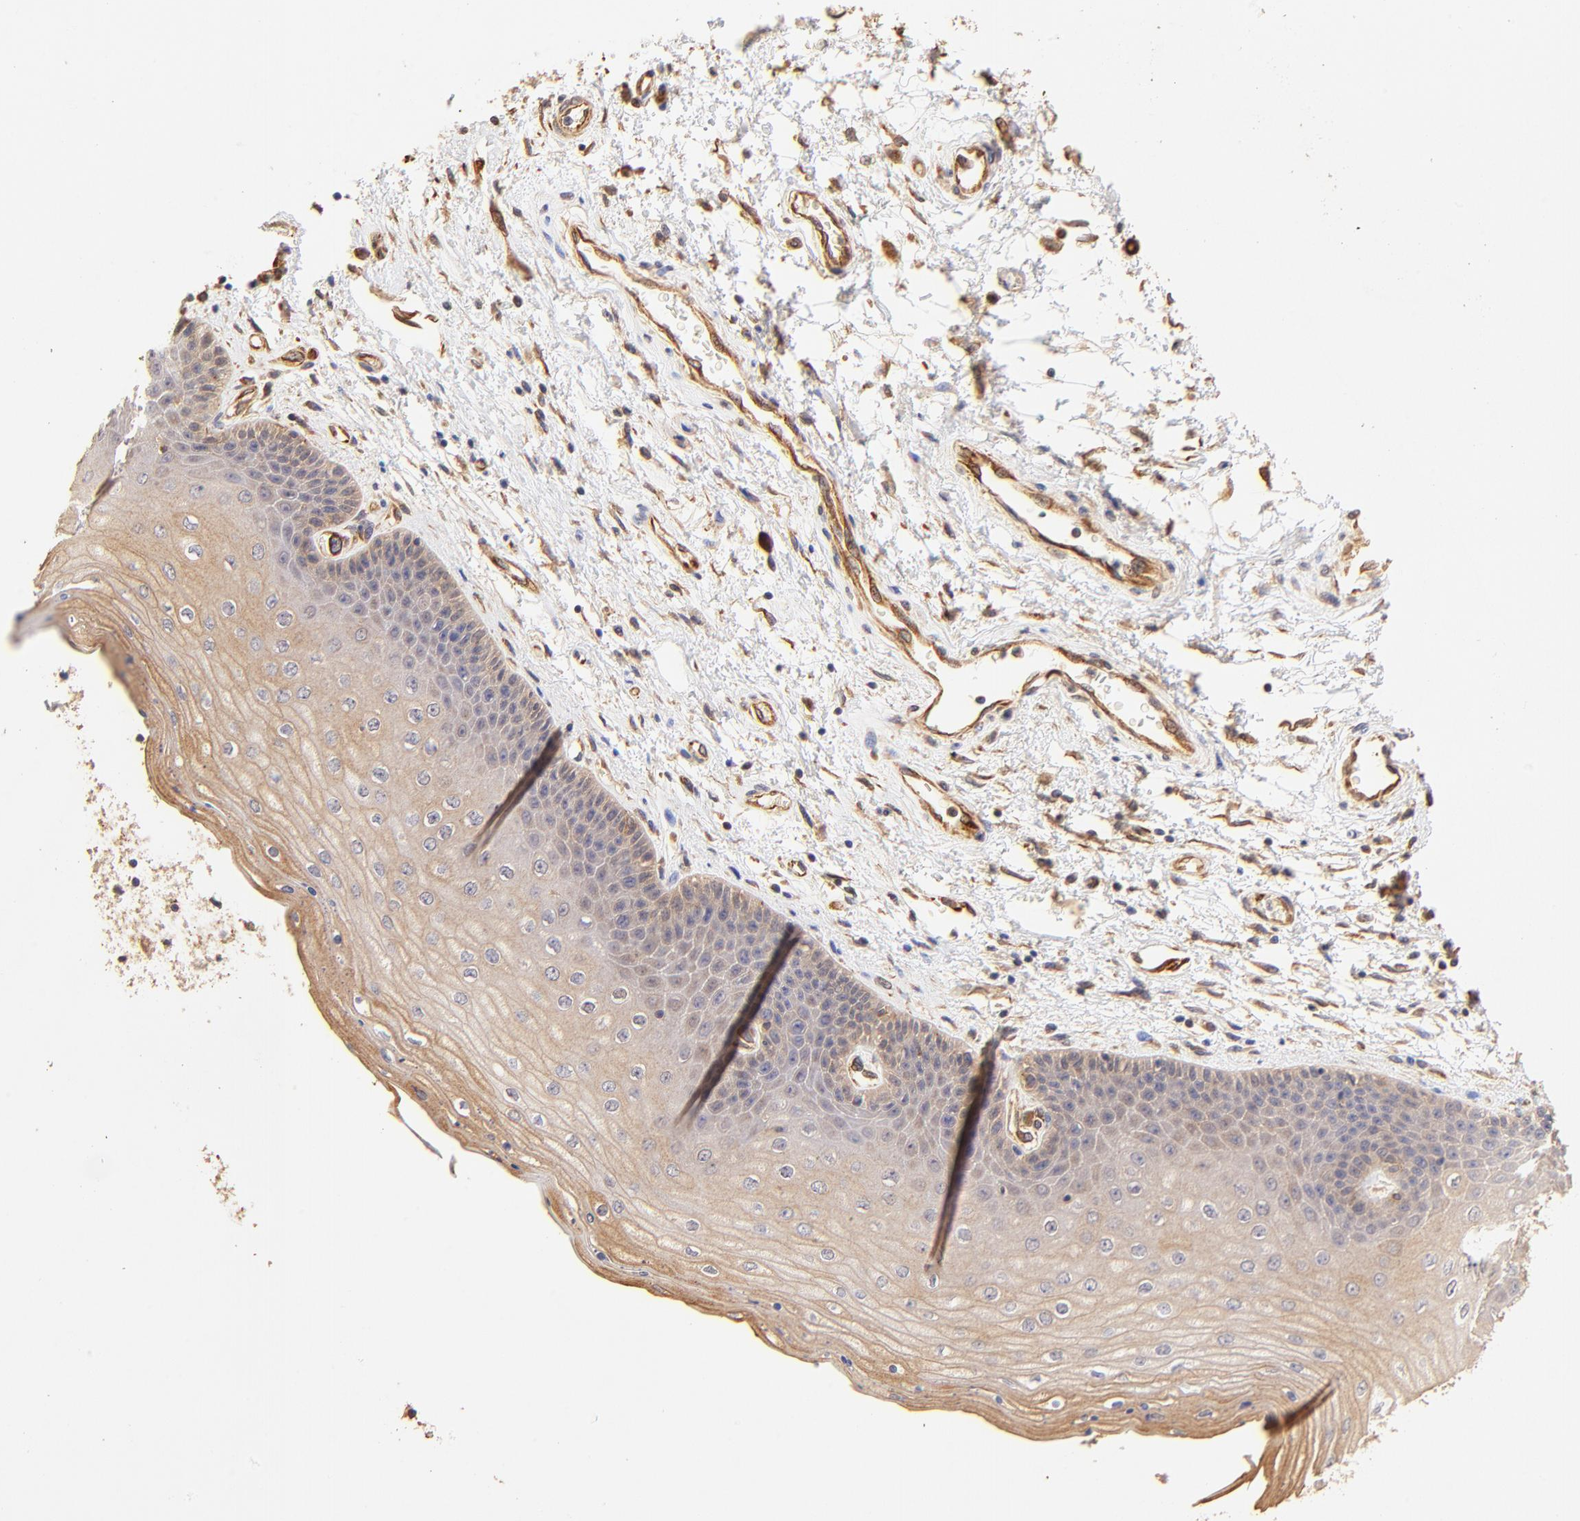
{"staining": {"intensity": "weak", "quantity": ">75%", "location": "cytoplasmic/membranous"}, "tissue": "skin", "cell_type": "Epidermal cells", "image_type": "normal", "snomed": [{"axis": "morphology", "description": "Normal tissue, NOS"}, {"axis": "topography", "description": "Anal"}], "caption": "DAB immunohistochemical staining of normal skin exhibits weak cytoplasmic/membranous protein expression in approximately >75% of epidermal cells. (DAB (3,3'-diaminobenzidine) = brown stain, brightfield microscopy at high magnification).", "gene": "TNFAIP3", "patient": {"sex": "female", "age": 46}}